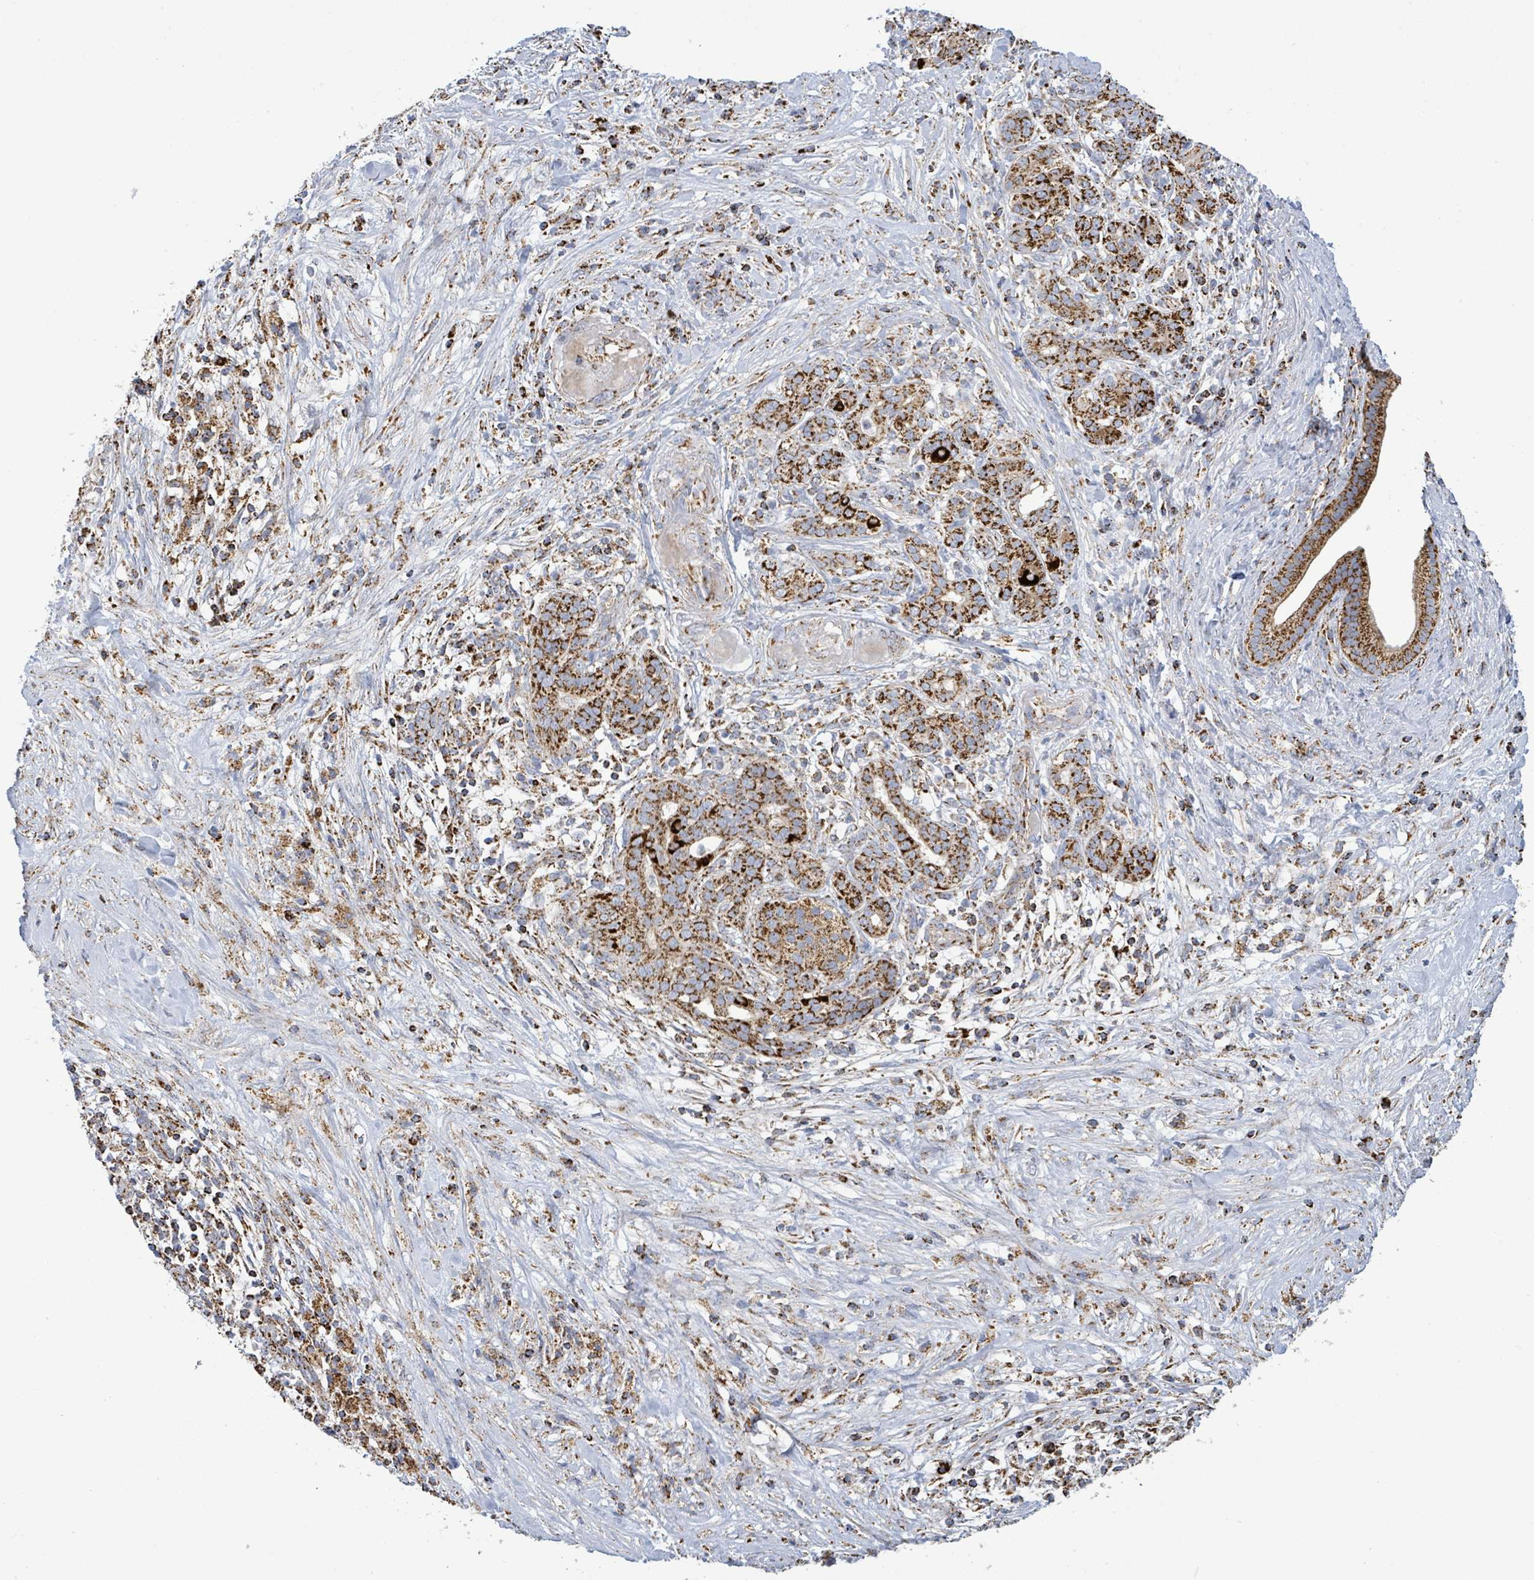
{"staining": {"intensity": "strong", "quantity": ">75%", "location": "cytoplasmic/membranous"}, "tissue": "pancreatic cancer", "cell_type": "Tumor cells", "image_type": "cancer", "snomed": [{"axis": "morphology", "description": "Adenocarcinoma, NOS"}, {"axis": "topography", "description": "Pancreas"}], "caption": "Protein staining by IHC demonstrates strong cytoplasmic/membranous expression in about >75% of tumor cells in pancreatic cancer (adenocarcinoma).", "gene": "SUCLG2", "patient": {"sex": "male", "age": 44}}